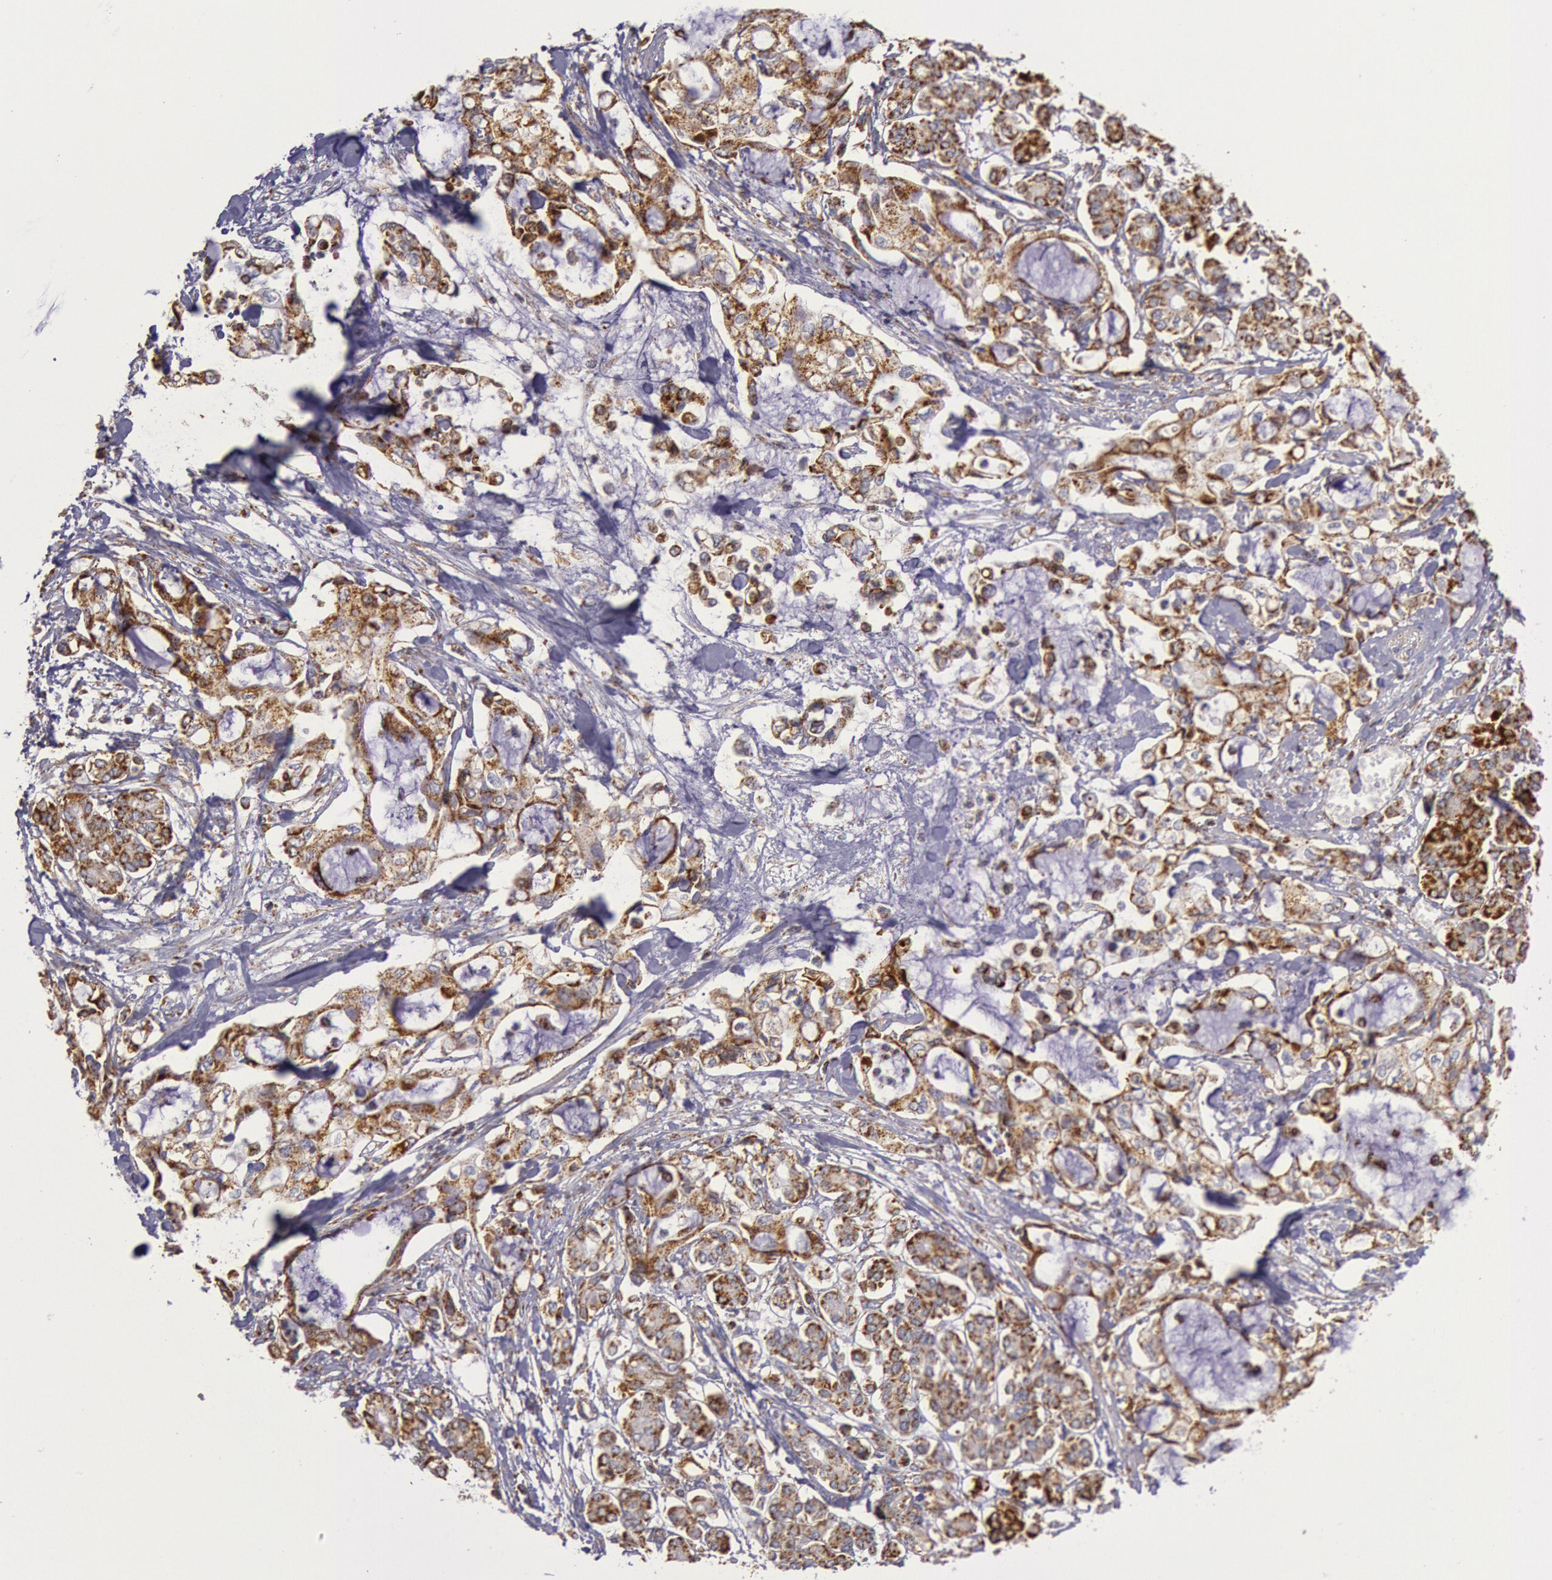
{"staining": {"intensity": "moderate", "quantity": ">75%", "location": "cytoplasmic/membranous"}, "tissue": "pancreatic cancer", "cell_type": "Tumor cells", "image_type": "cancer", "snomed": [{"axis": "morphology", "description": "Adenocarcinoma, NOS"}, {"axis": "topography", "description": "Pancreas"}], "caption": "Brown immunohistochemical staining in human pancreatic adenocarcinoma reveals moderate cytoplasmic/membranous staining in about >75% of tumor cells.", "gene": "CYC1", "patient": {"sex": "female", "age": 70}}